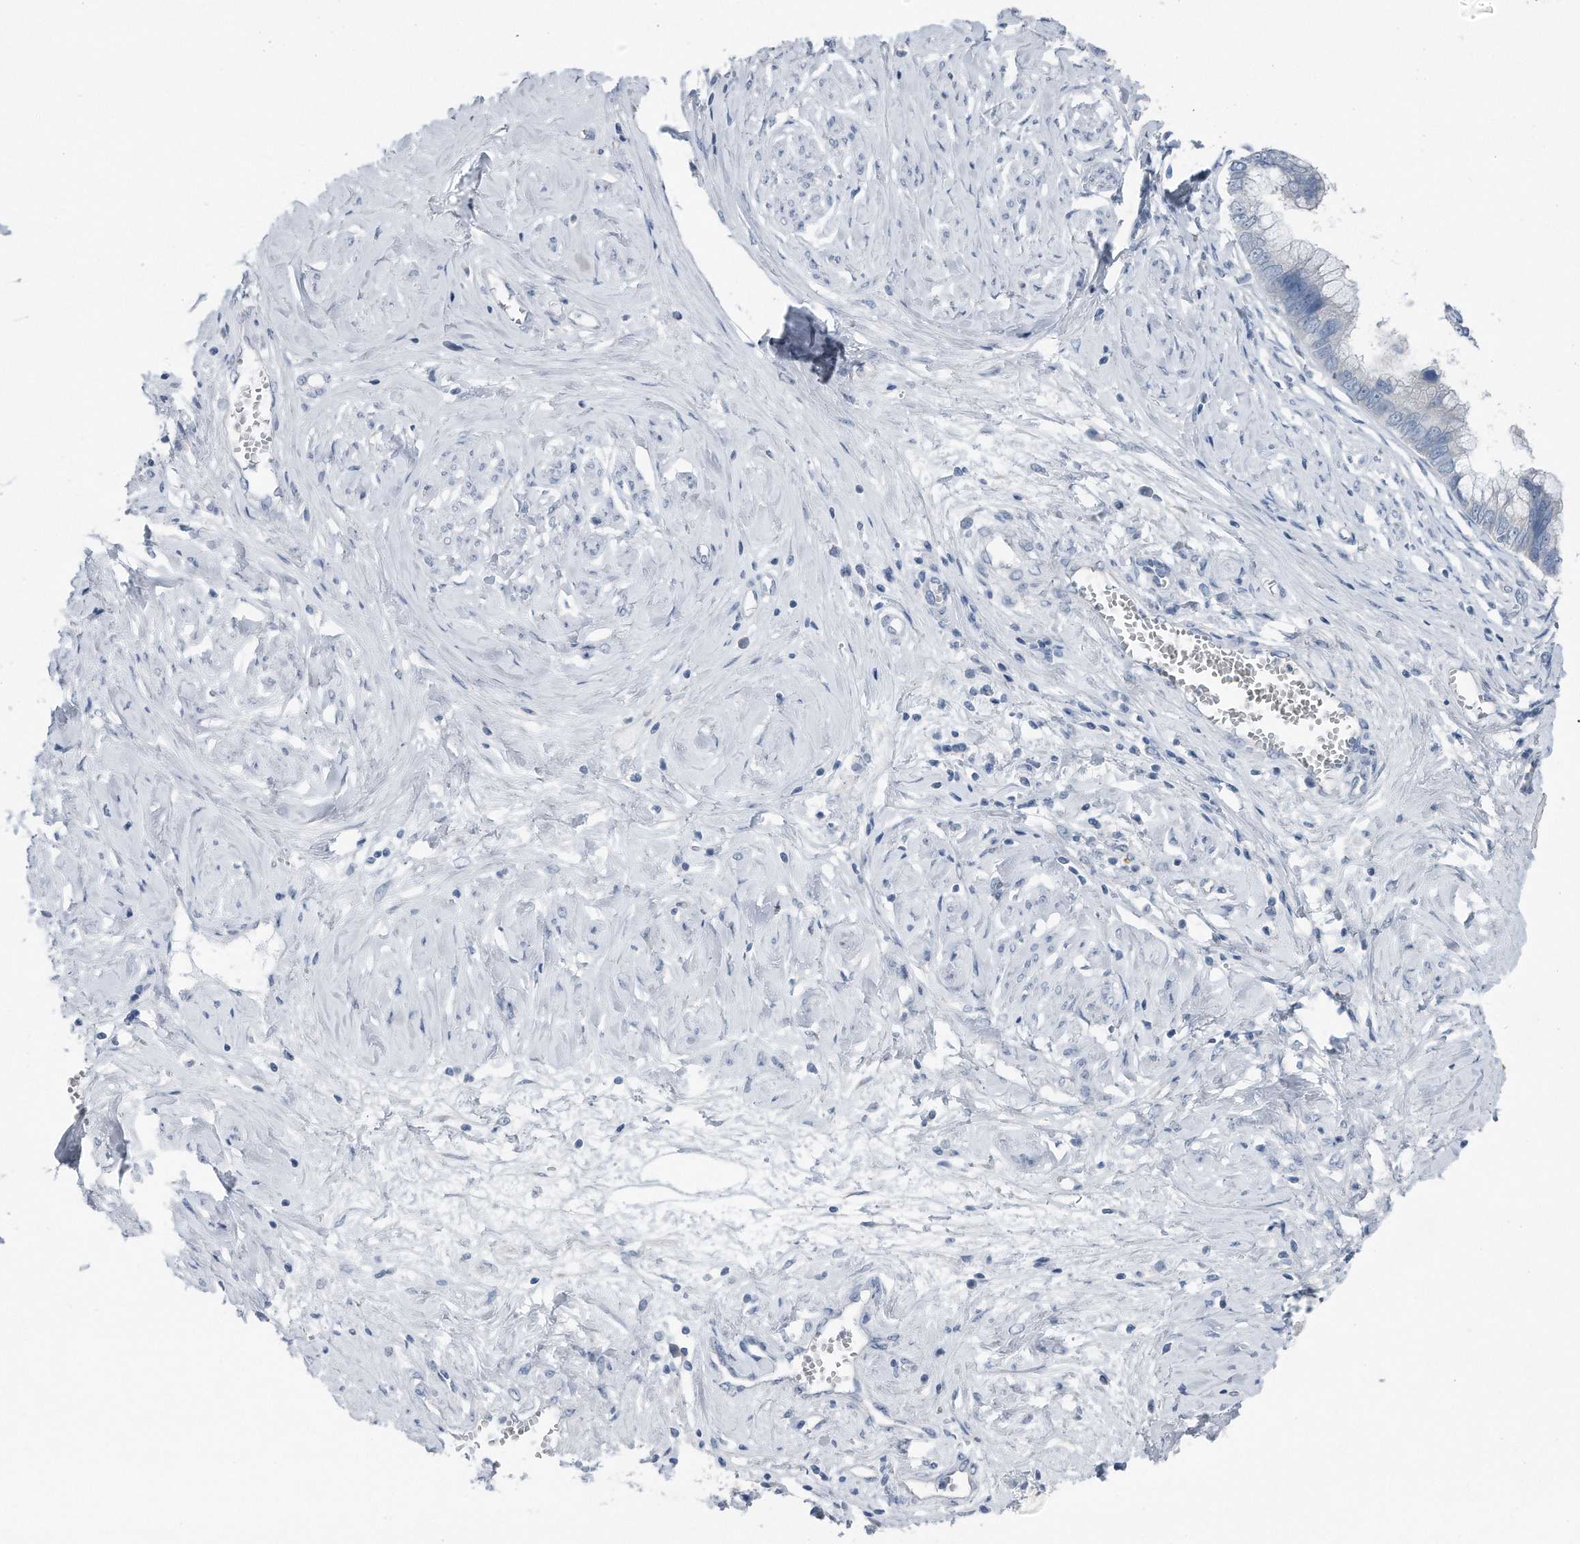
{"staining": {"intensity": "negative", "quantity": "none", "location": "none"}, "tissue": "cervical cancer", "cell_type": "Tumor cells", "image_type": "cancer", "snomed": [{"axis": "morphology", "description": "Adenocarcinoma, NOS"}, {"axis": "topography", "description": "Cervix"}], "caption": "Tumor cells are negative for brown protein staining in cervical cancer (adenocarcinoma).", "gene": "YRDC", "patient": {"sex": "female", "age": 44}}